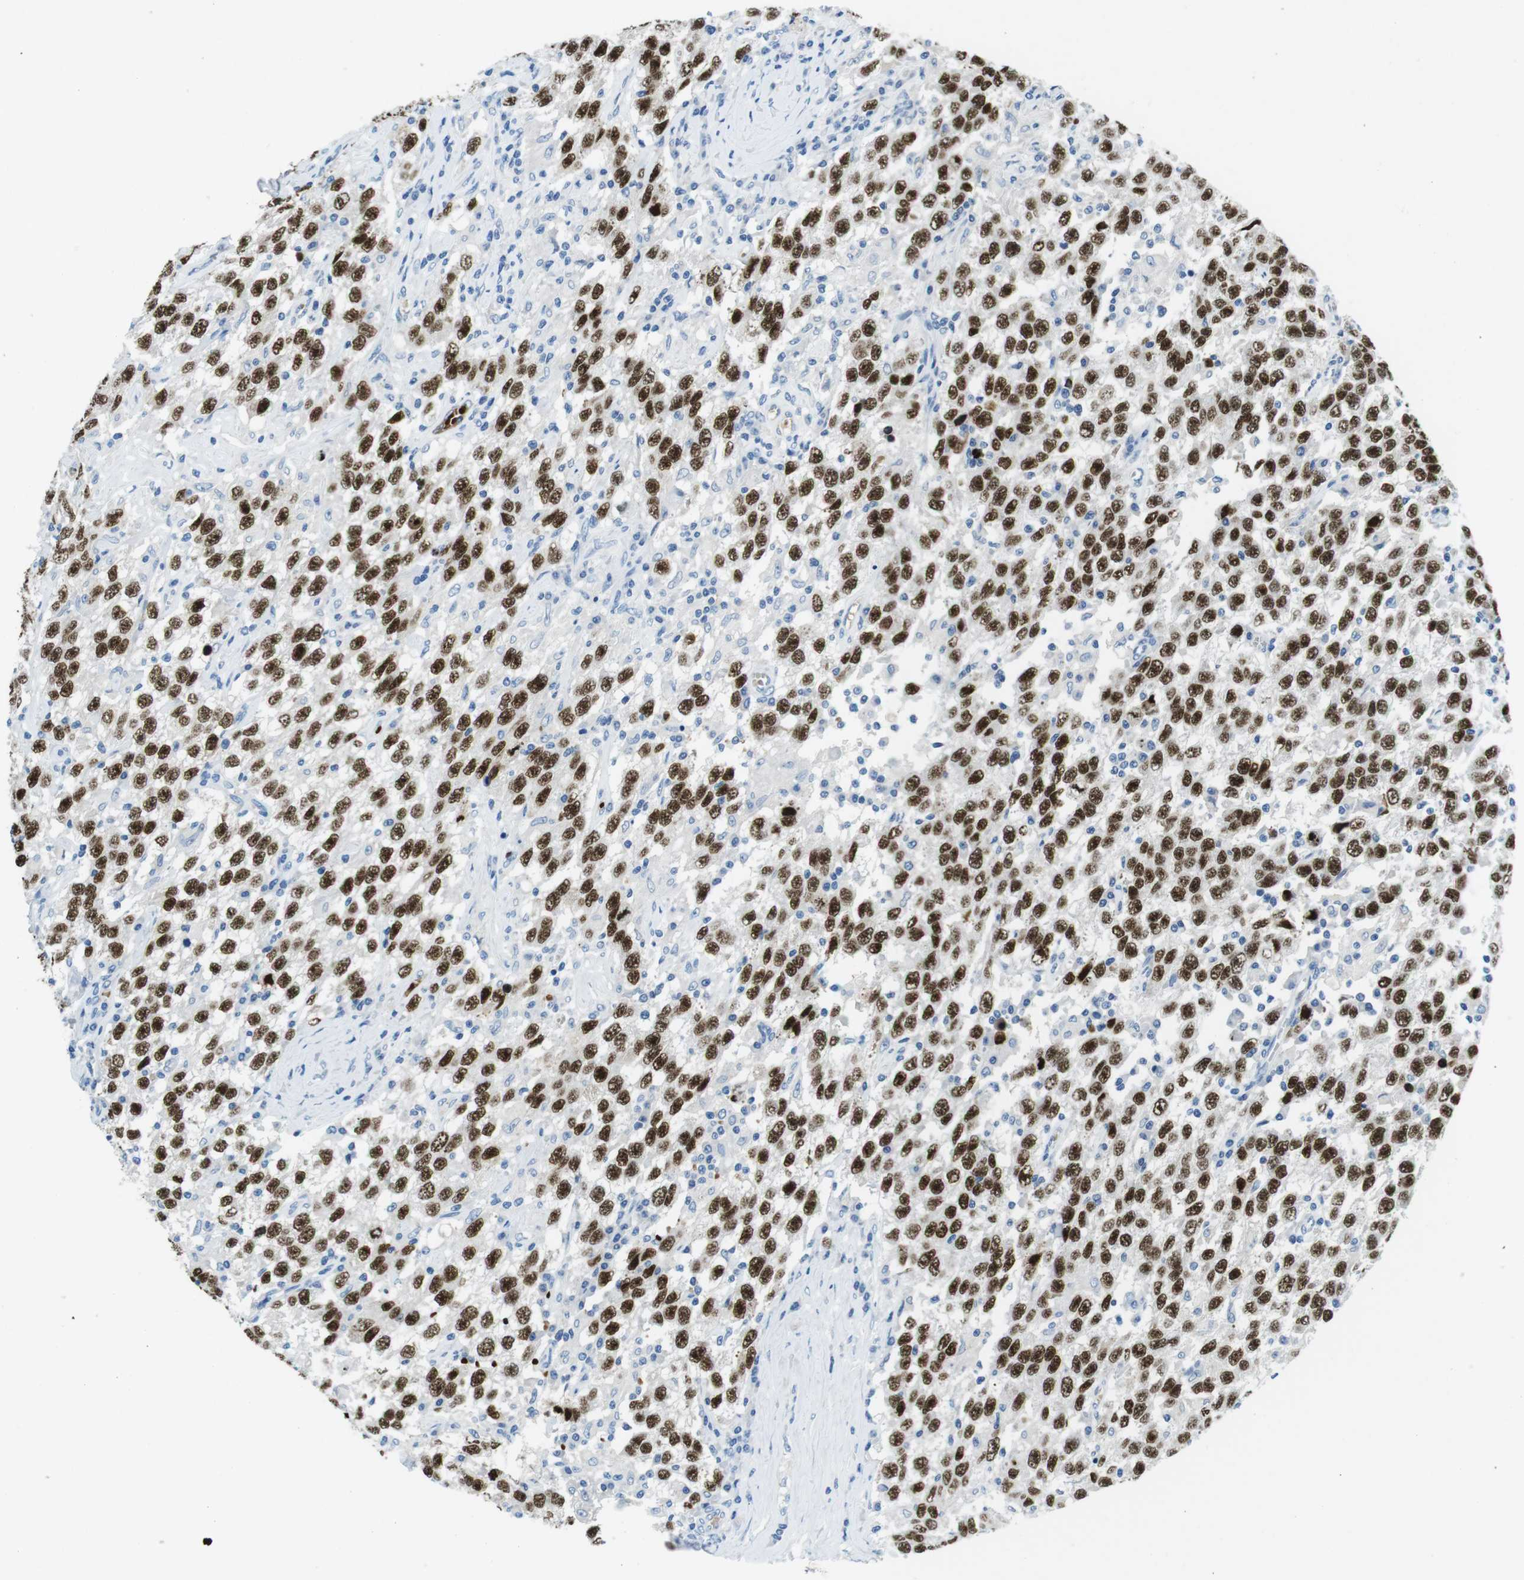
{"staining": {"intensity": "strong", "quantity": ">75%", "location": "nuclear"}, "tissue": "testis cancer", "cell_type": "Tumor cells", "image_type": "cancer", "snomed": [{"axis": "morphology", "description": "Seminoma, NOS"}, {"axis": "topography", "description": "Testis"}], "caption": "DAB immunohistochemical staining of testis cancer shows strong nuclear protein staining in about >75% of tumor cells. (DAB (3,3'-diaminobenzidine) IHC with brightfield microscopy, high magnification).", "gene": "TFAP2C", "patient": {"sex": "male", "age": 41}}